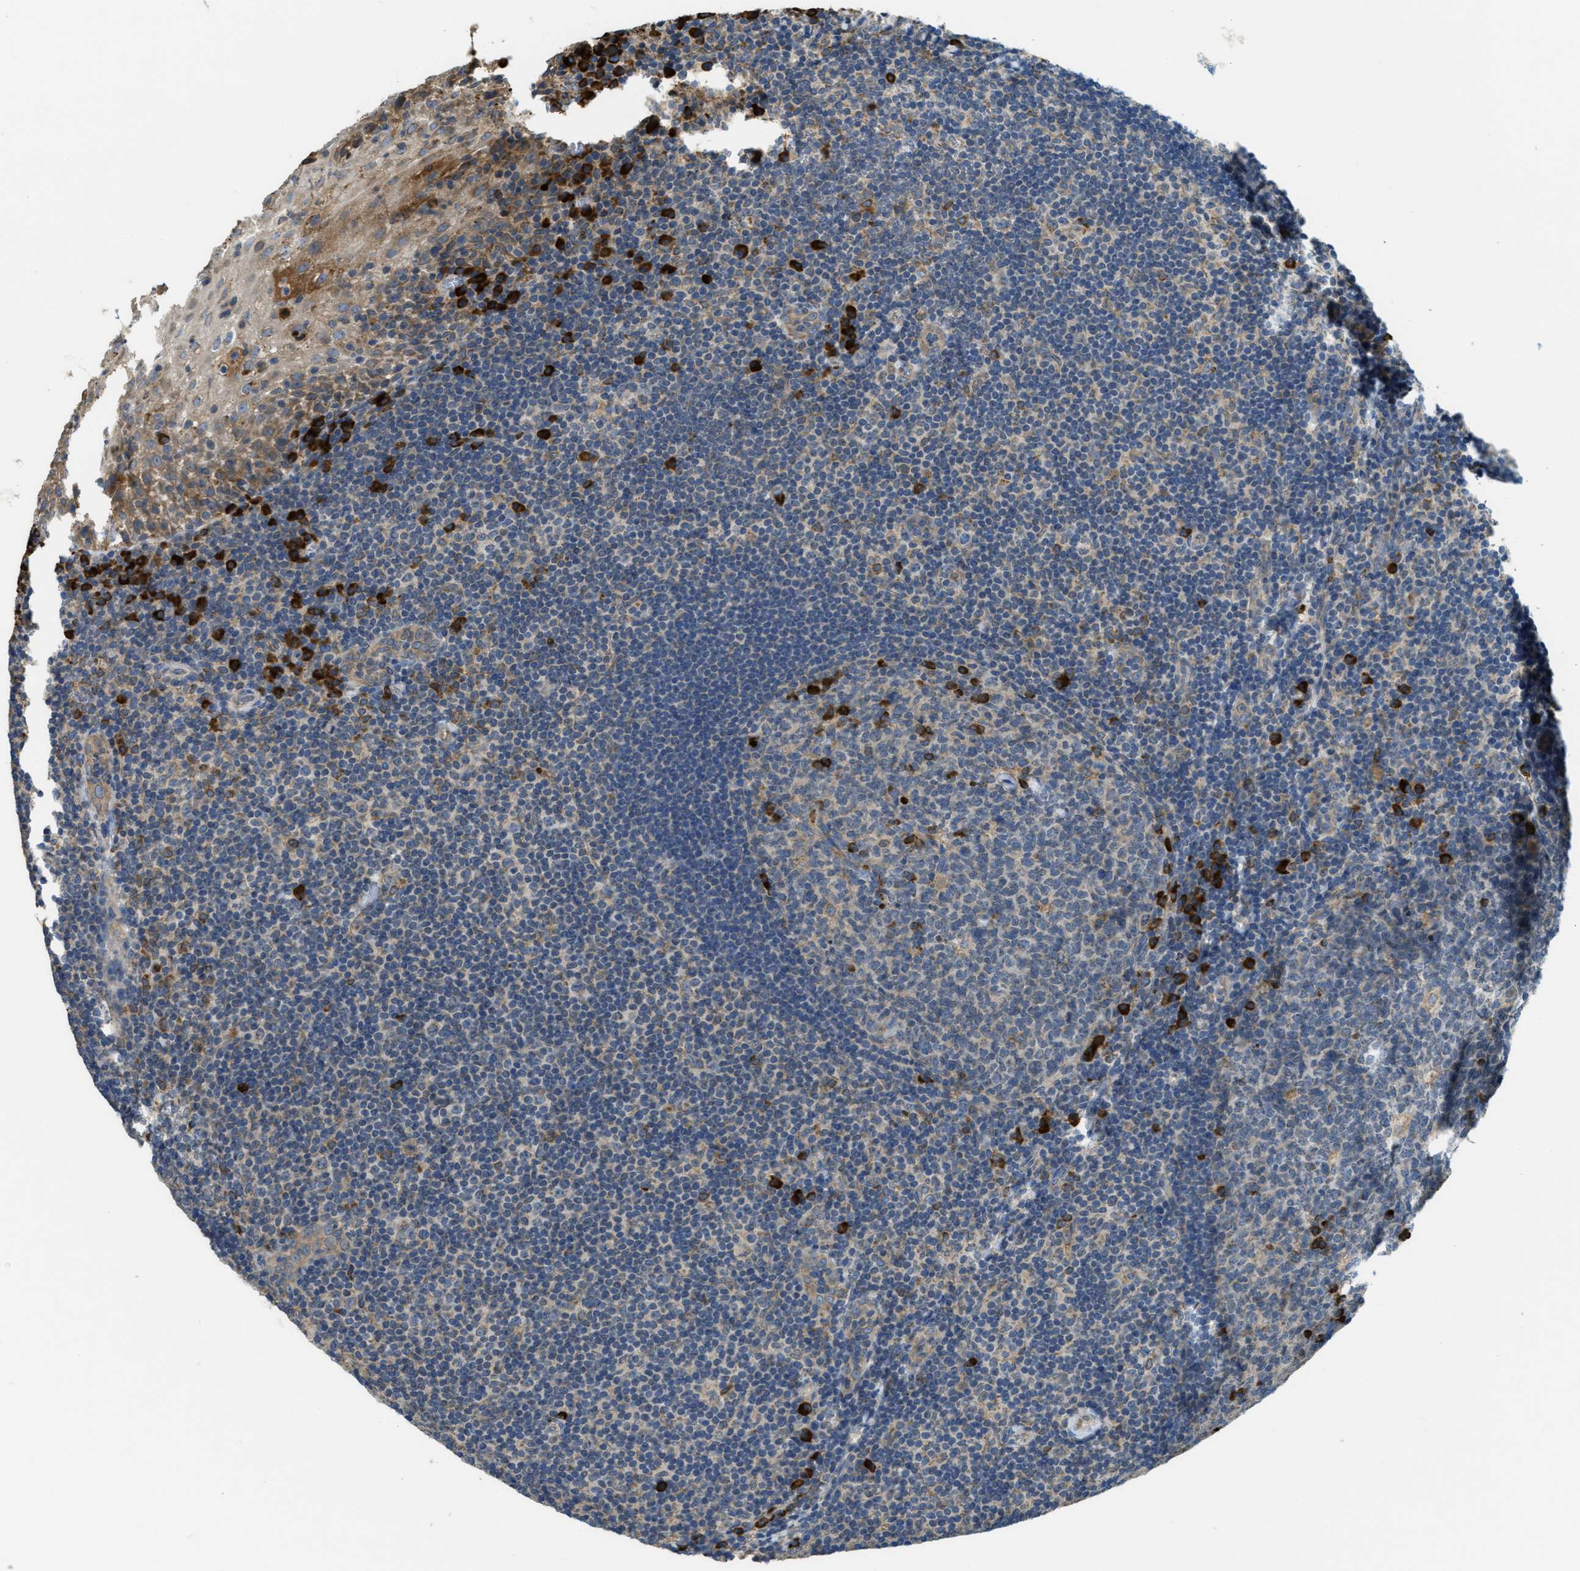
{"staining": {"intensity": "strong", "quantity": "<25%", "location": "cytoplasmic/membranous"}, "tissue": "tonsil", "cell_type": "Germinal center cells", "image_type": "normal", "snomed": [{"axis": "morphology", "description": "Normal tissue, NOS"}, {"axis": "topography", "description": "Tonsil"}], "caption": "Immunohistochemistry of benign human tonsil displays medium levels of strong cytoplasmic/membranous expression in approximately <25% of germinal center cells.", "gene": "SSR1", "patient": {"sex": "male", "age": 37}}